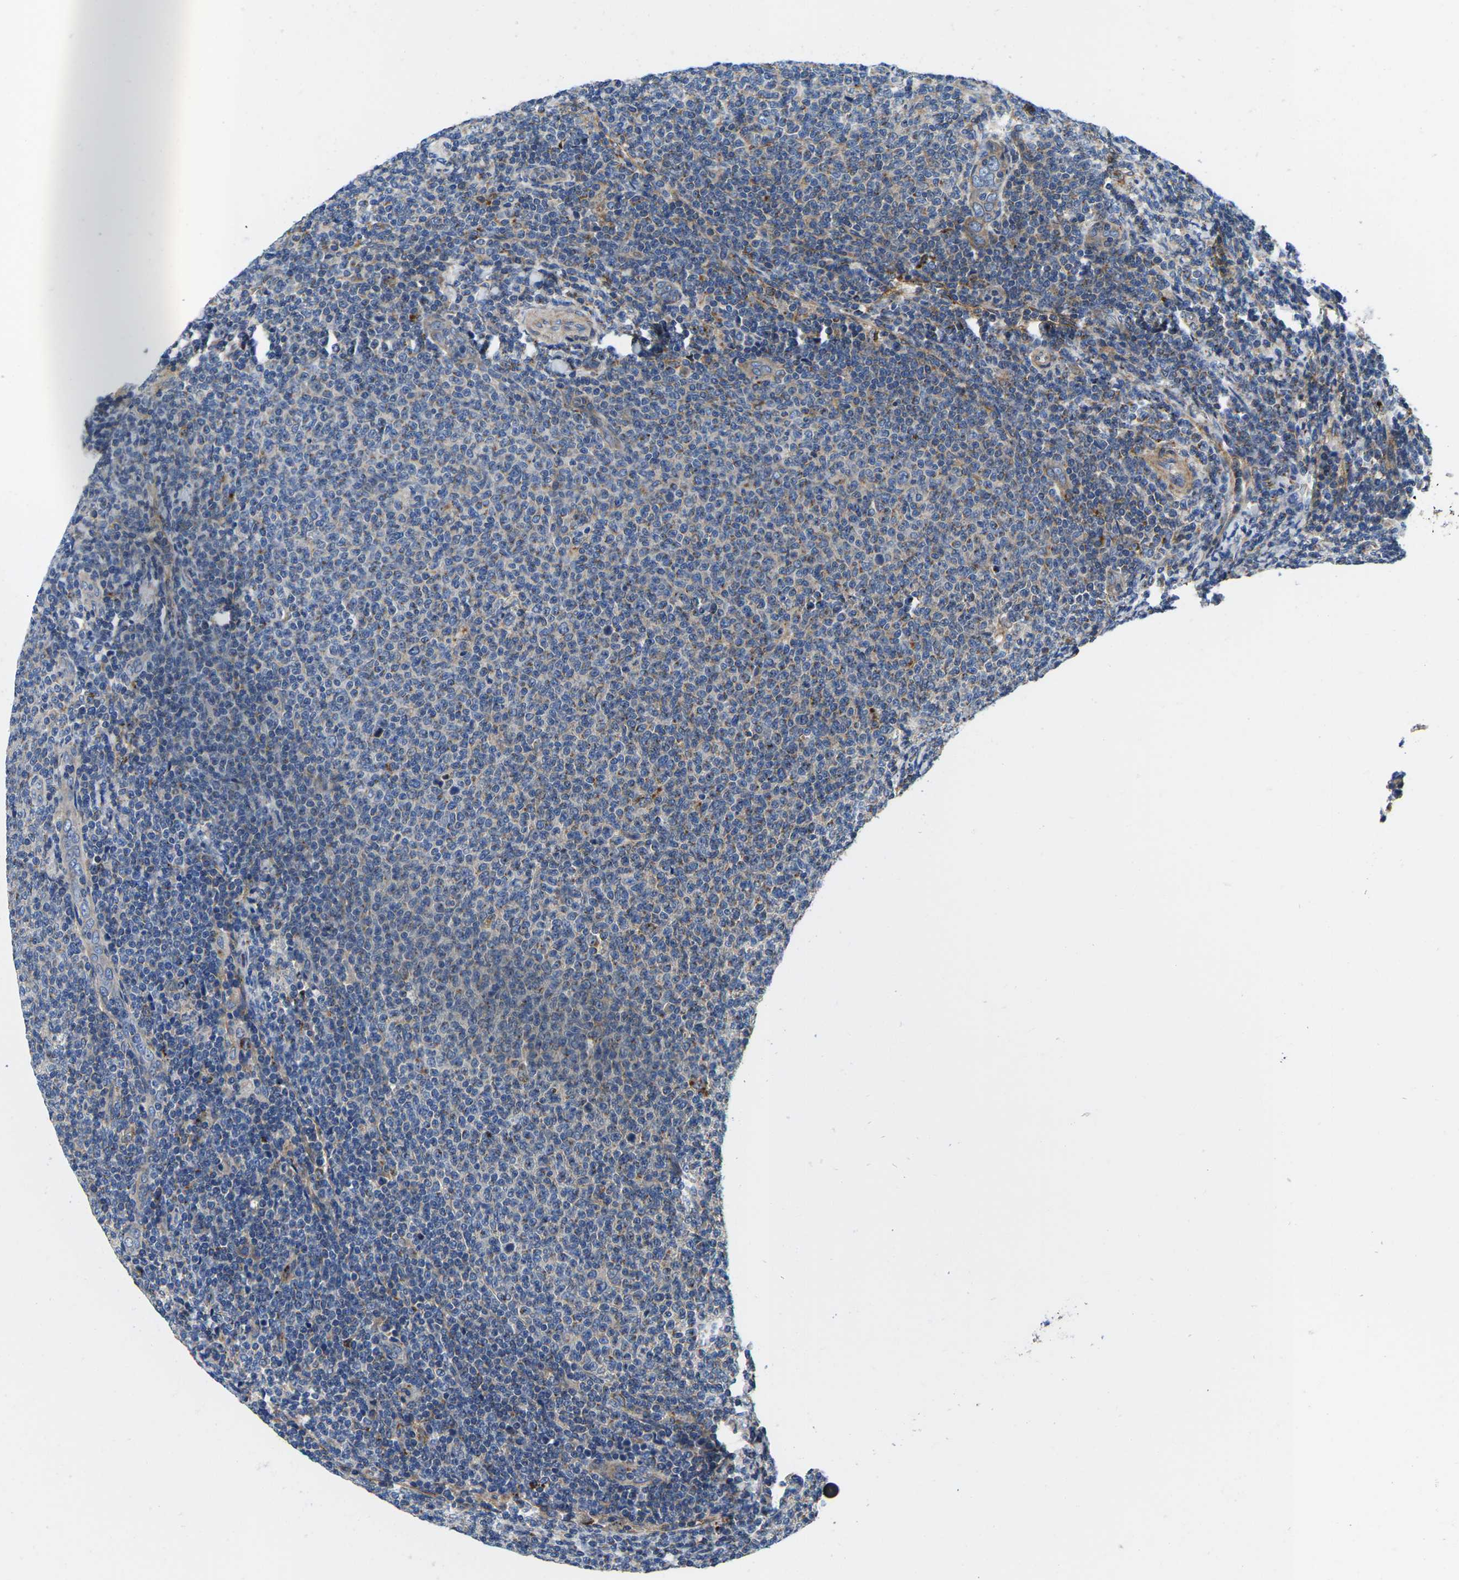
{"staining": {"intensity": "weak", "quantity": "<25%", "location": "cytoplasmic/membranous"}, "tissue": "lymphoma", "cell_type": "Tumor cells", "image_type": "cancer", "snomed": [{"axis": "morphology", "description": "Malignant lymphoma, non-Hodgkin's type, Low grade"}, {"axis": "topography", "description": "Lymph node"}], "caption": "An image of malignant lymphoma, non-Hodgkin's type (low-grade) stained for a protein displays no brown staining in tumor cells.", "gene": "DLG1", "patient": {"sex": "male", "age": 66}}